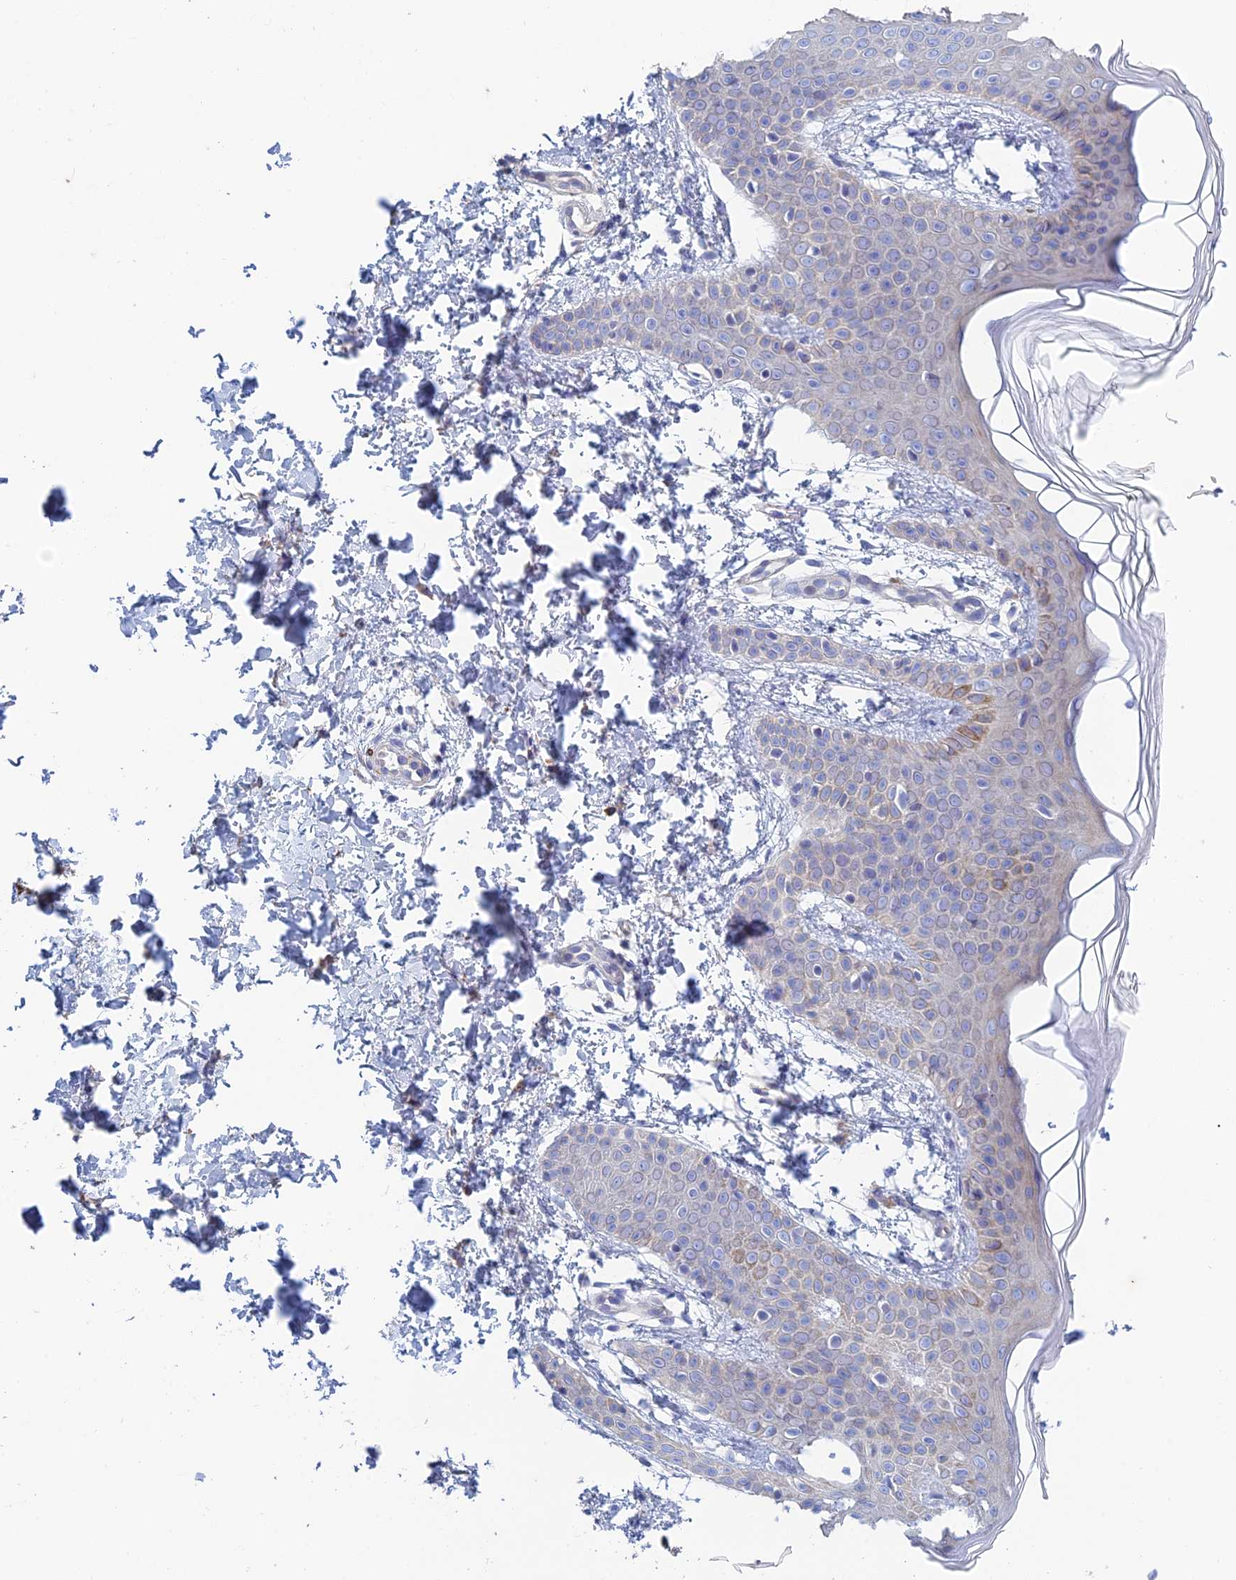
{"staining": {"intensity": "negative", "quantity": "none", "location": "none"}, "tissue": "skin", "cell_type": "Fibroblasts", "image_type": "normal", "snomed": [{"axis": "morphology", "description": "Normal tissue, NOS"}, {"axis": "topography", "description": "Skin"}], "caption": "This photomicrograph is of benign skin stained with immunohistochemistry to label a protein in brown with the nuclei are counter-stained blue. There is no staining in fibroblasts. Brightfield microscopy of immunohistochemistry stained with DAB (brown) and hematoxylin (blue), captured at high magnification.", "gene": "PCDHA8", "patient": {"sex": "male", "age": 36}}